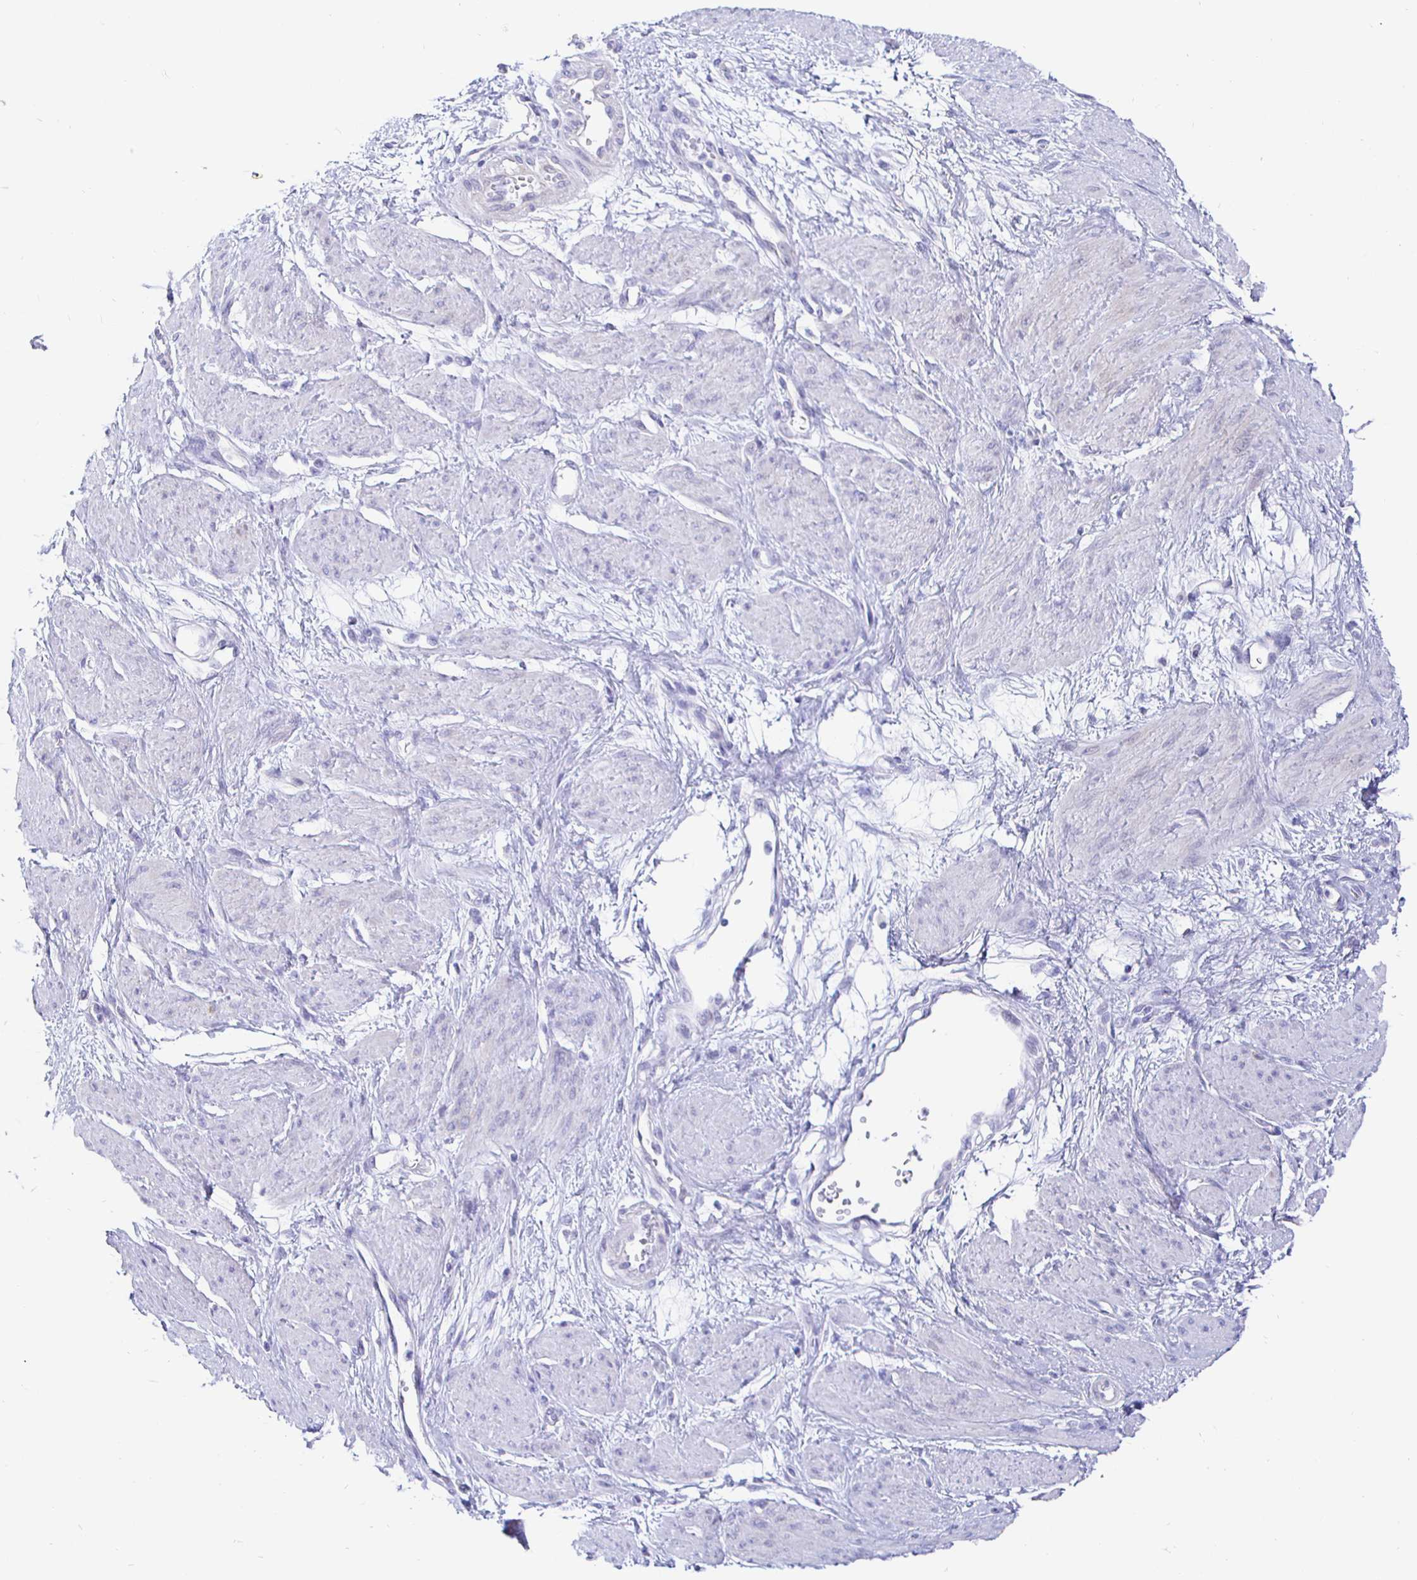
{"staining": {"intensity": "negative", "quantity": "none", "location": "none"}, "tissue": "smooth muscle", "cell_type": "Smooth muscle cells", "image_type": "normal", "snomed": [{"axis": "morphology", "description": "Normal tissue, NOS"}, {"axis": "topography", "description": "Smooth muscle"}, {"axis": "topography", "description": "Uterus"}], "caption": "High power microscopy histopathology image of an IHC histopathology image of unremarkable smooth muscle, revealing no significant positivity in smooth muscle cells. The staining is performed using DAB (3,3'-diaminobenzidine) brown chromogen with nuclei counter-stained in using hematoxylin.", "gene": "CR2", "patient": {"sex": "female", "age": 39}}